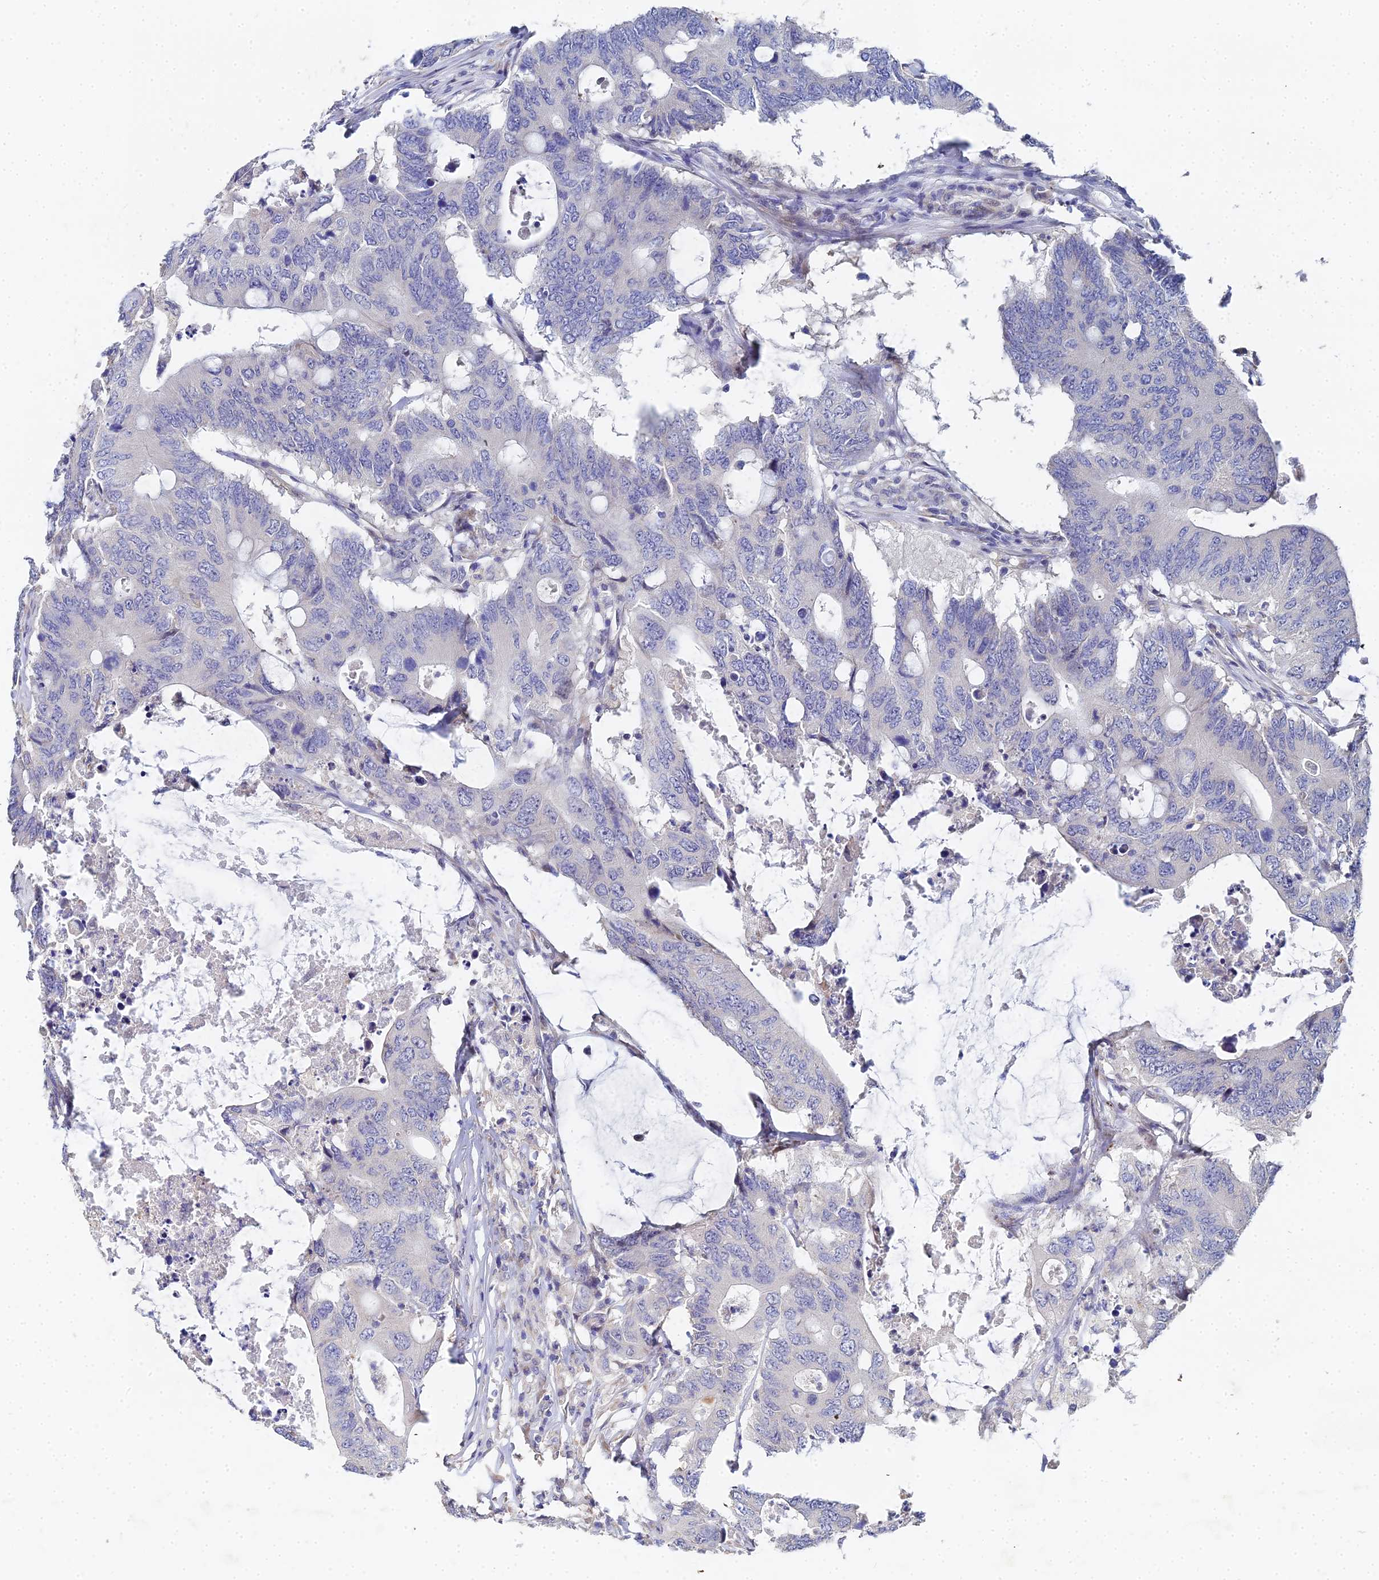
{"staining": {"intensity": "negative", "quantity": "none", "location": "none"}, "tissue": "colorectal cancer", "cell_type": "Tumor cells", "image_type": "cancer", "snomed": [{"axis": "morphology", "description": "Adenocarcinoma, NOS"}, {"axis": "topography", "description": "Colon"}], "caption": "Tumor cells are negative for brown protein staining in adenocarcinoma (colorectal).", "gene": "ENSG00000268674", "patient": {"sex": "male", "age": 71}}